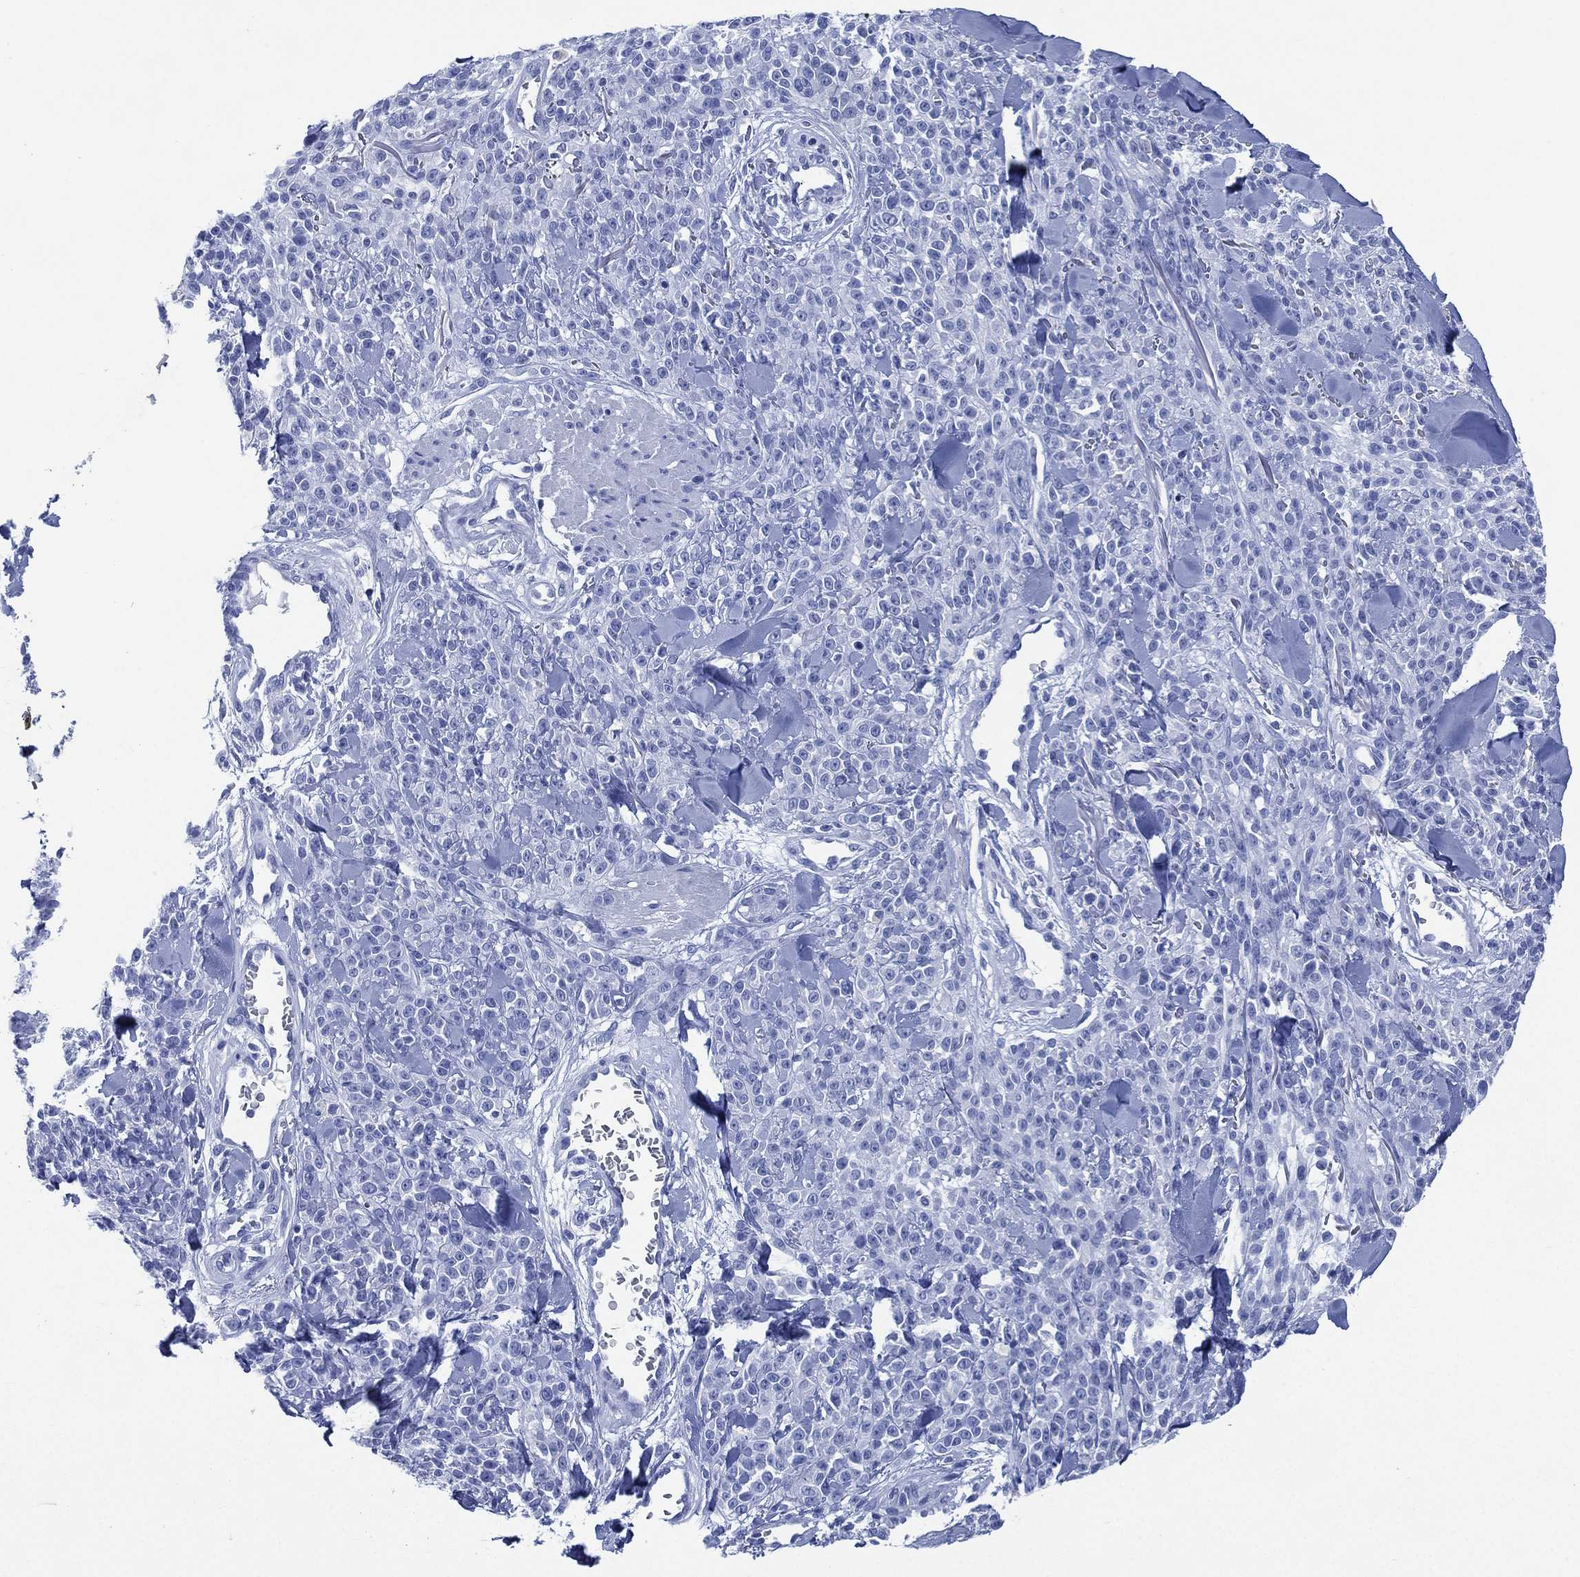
{"staining": {"intensity": "negative", "quantity": "none", "location": "none"}, "tissue": "melanoma", "cell_type": "Tumor cells", "image_type": "cancer", "snomed": [{"axis": "morphology", "description": "Malignant melanoma, NOS"}, {"axis": "topography", "description": "Skin"}, {"axis": "topography", "description": "Skin of trunk"}], "caption": "Photomicrograph shows no protein positivity in tumor cells of melanoma tissue.", "gene": "SIGLECL1", "patient": {"sex": "male", "age": 74}}